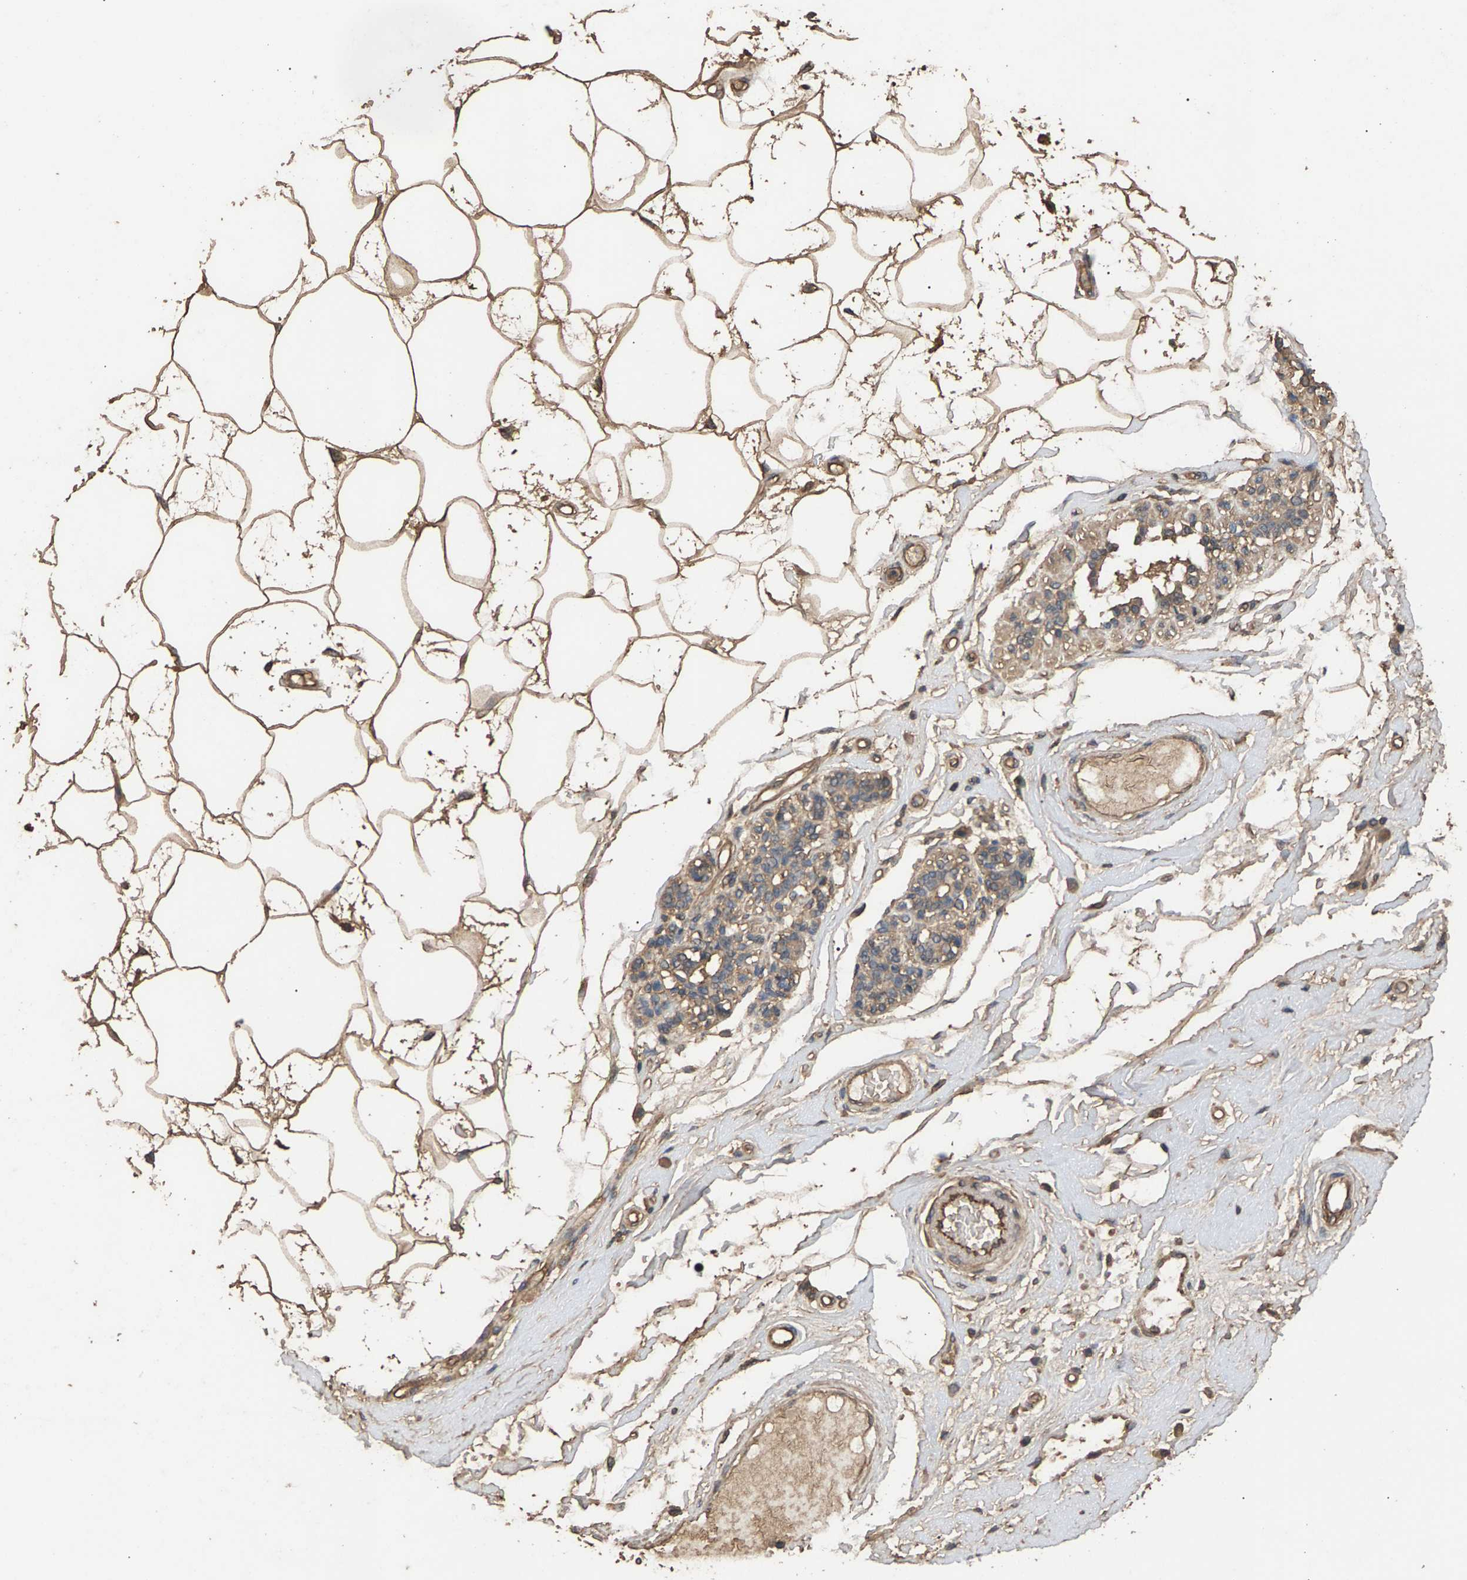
{"staining": {"intensity": "strong", "quantity": ">75%", "location": "cytoplasmic/membranous"}, "tissue": "breast", "cell_type": "Adipocytes", "image_type": "normal", "snomed": [{"axis": "morphology", "description": "Normal tissue, NOS"}, {"axis": "morphology", "description": "Lobular carcinoma"}, {"axis": "topography", "description": "Breast"}], "caption": "Immunohistochemistry of unremarkable human breast demonstrates high levels of strong cytoplasmic/membranous positivity in about >75% of adipocytes. The staining is performed using DAB (3,3'-diaminobenzidine) brown chromogen to label protein expression. The nuclei are counter-stained blue using hematoxylin.", "gene": "HTRA3", "patient": {"sex": "female", "age": 59}}